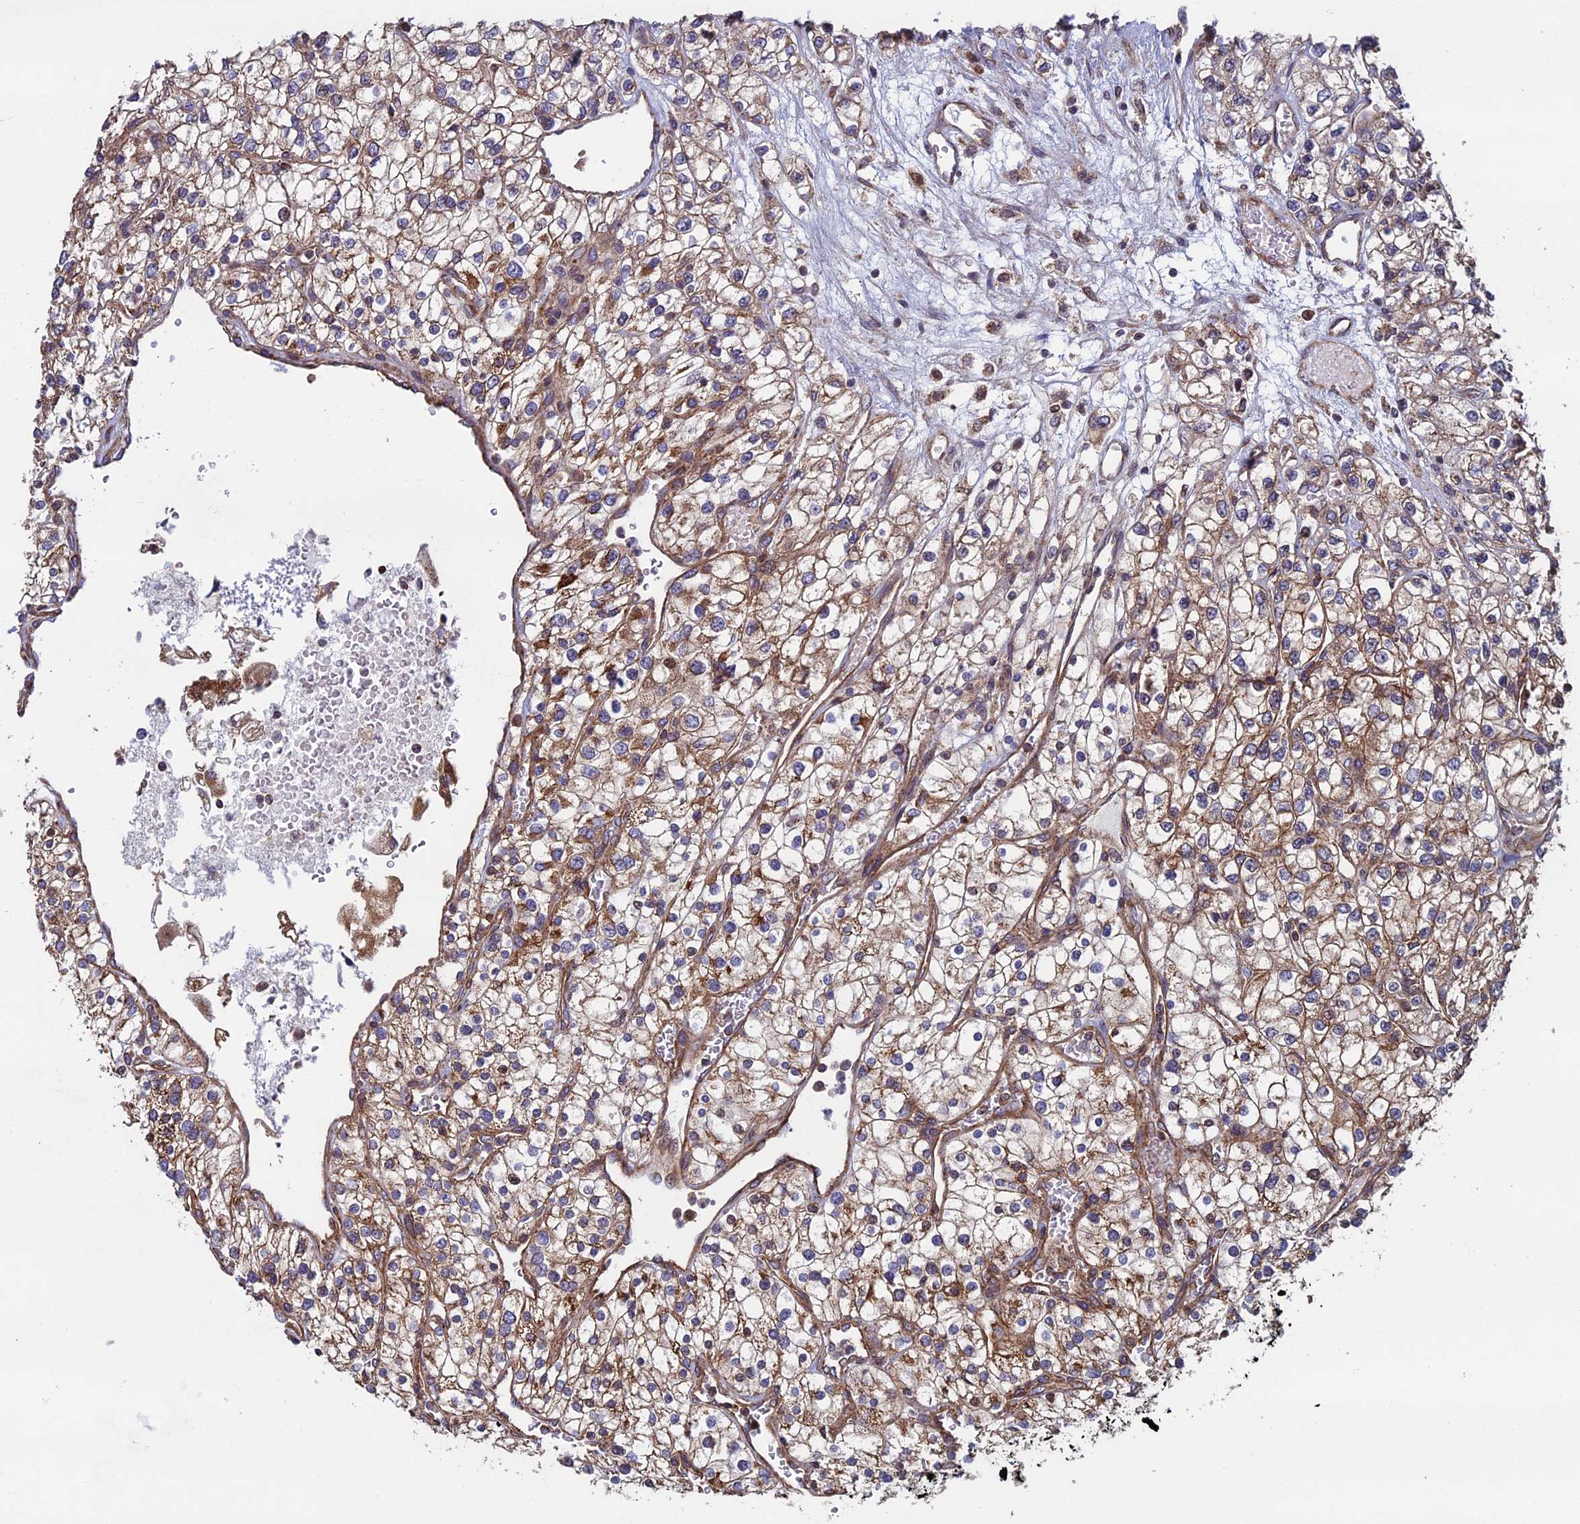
{"staining": {"intensity": "weak", "quantity": ">75%", "location": "cytoplasmic/membranous"}, "tissue": "renal cancer", "cell_type": "Tumor cells", "image_type": "cancer", "snomed": [{"axis": "morphology", "description": "Adenocarcinoma, NOS"}, {"axis": "topography", "description": "Kidney"}], "caption": "Renal cancer (adenocarcinoma) tissue displays weak cytoplasmic/membranous staining in approximately >75% of tumor cells, visualized by immunohistochemistry. (Stains: DAB in brown, nuclei in blue, Microscopy: brightfield microscopy at high magnification).", "gene": "CCDC8", "patient": {"sex": "male", "age": 80}}